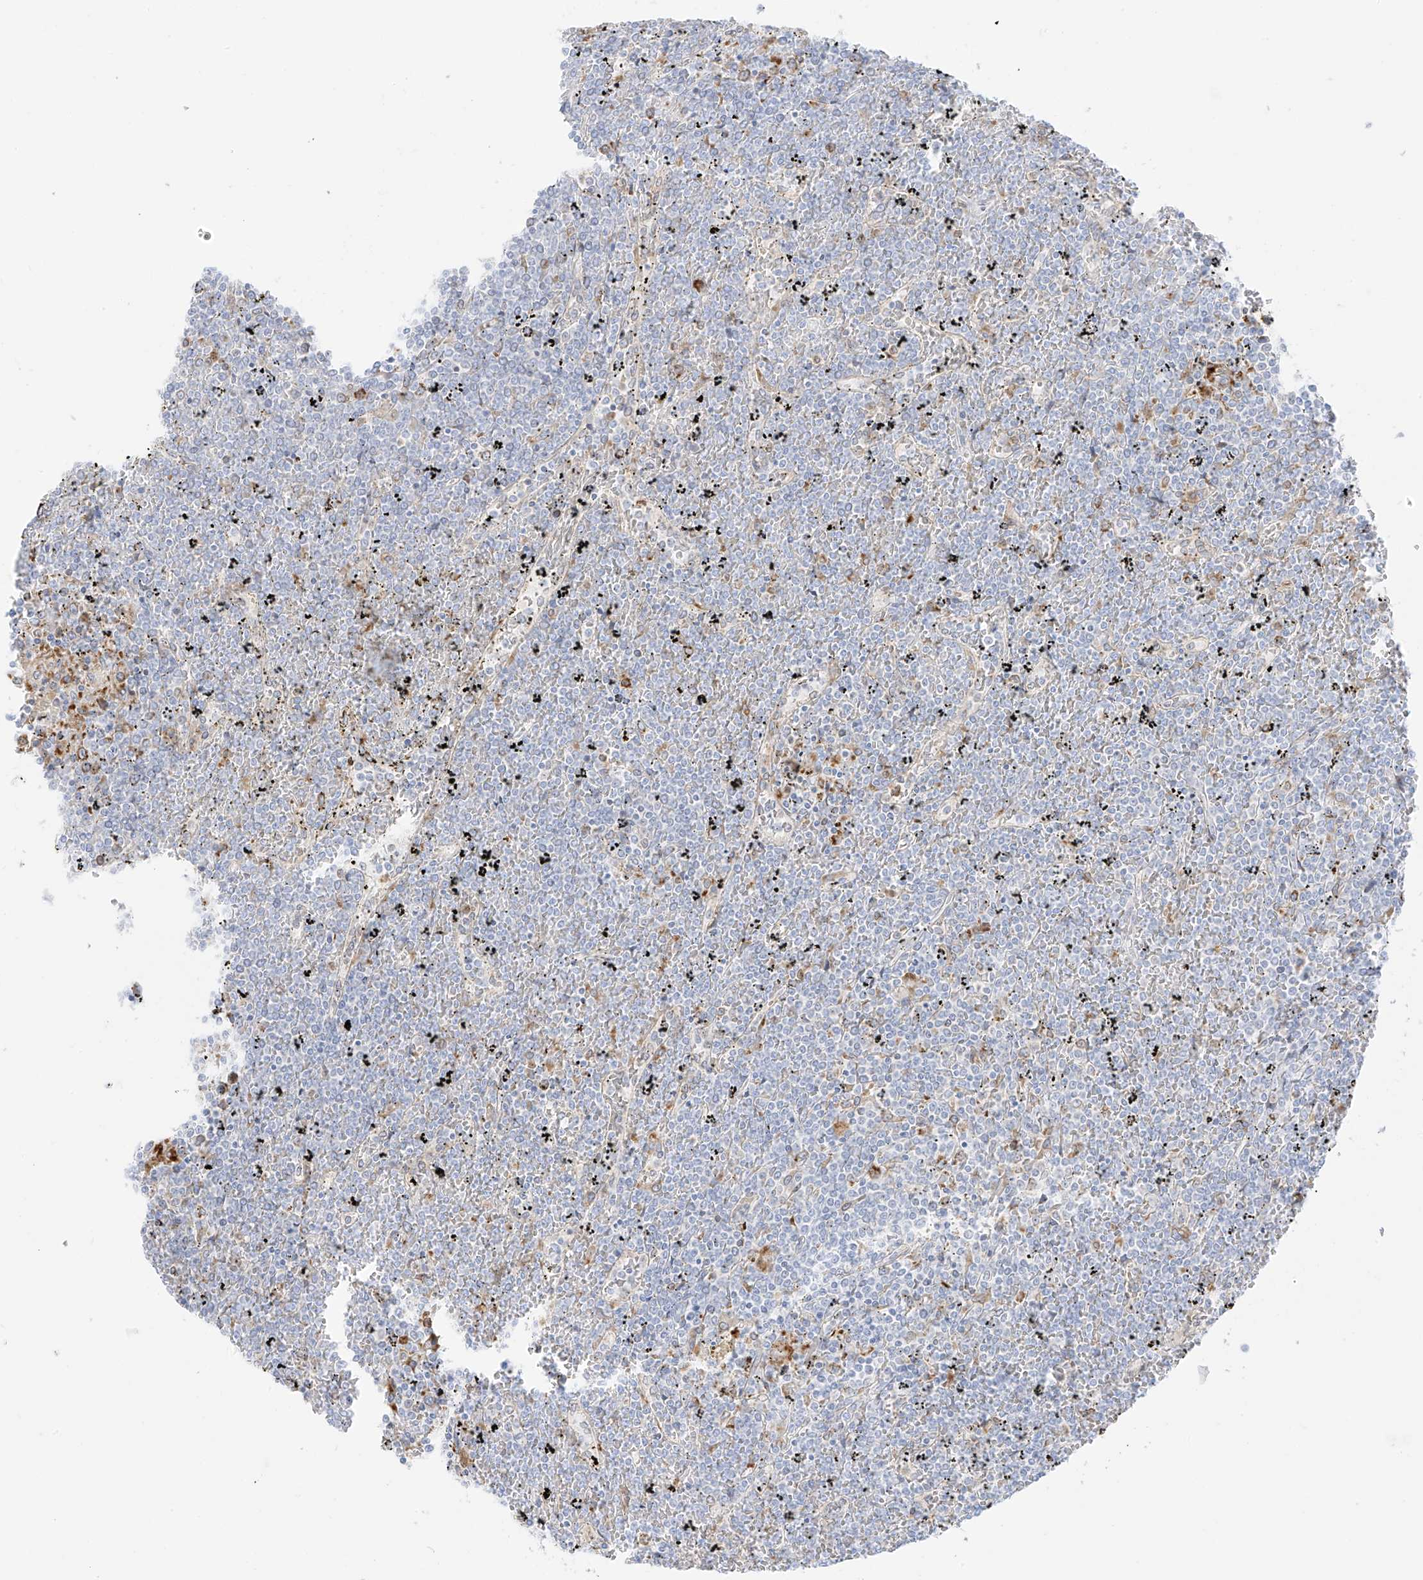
{"staining": {"intensity": "negative", "quantity": "none", "location": "none"}, "tissue": "lymphoma", "cell_type": "Tumor cells", "image_type": "cancer", "snomed": [{"axis": "morphology", "description": "Malignant lymphoma, non-Hodgkin's type, Low grade"}, {"axis": "topography", "description": "Spleen"}], "caption": "This is an immunohistochemistry (IHC) photomicrograph of human malignant lymphoma, non-Hodgkin's type (low-grade). There is no positivity in tumor cells.", "gene": "LRRC59", "patient": {"sex": "female", "age": 19}}